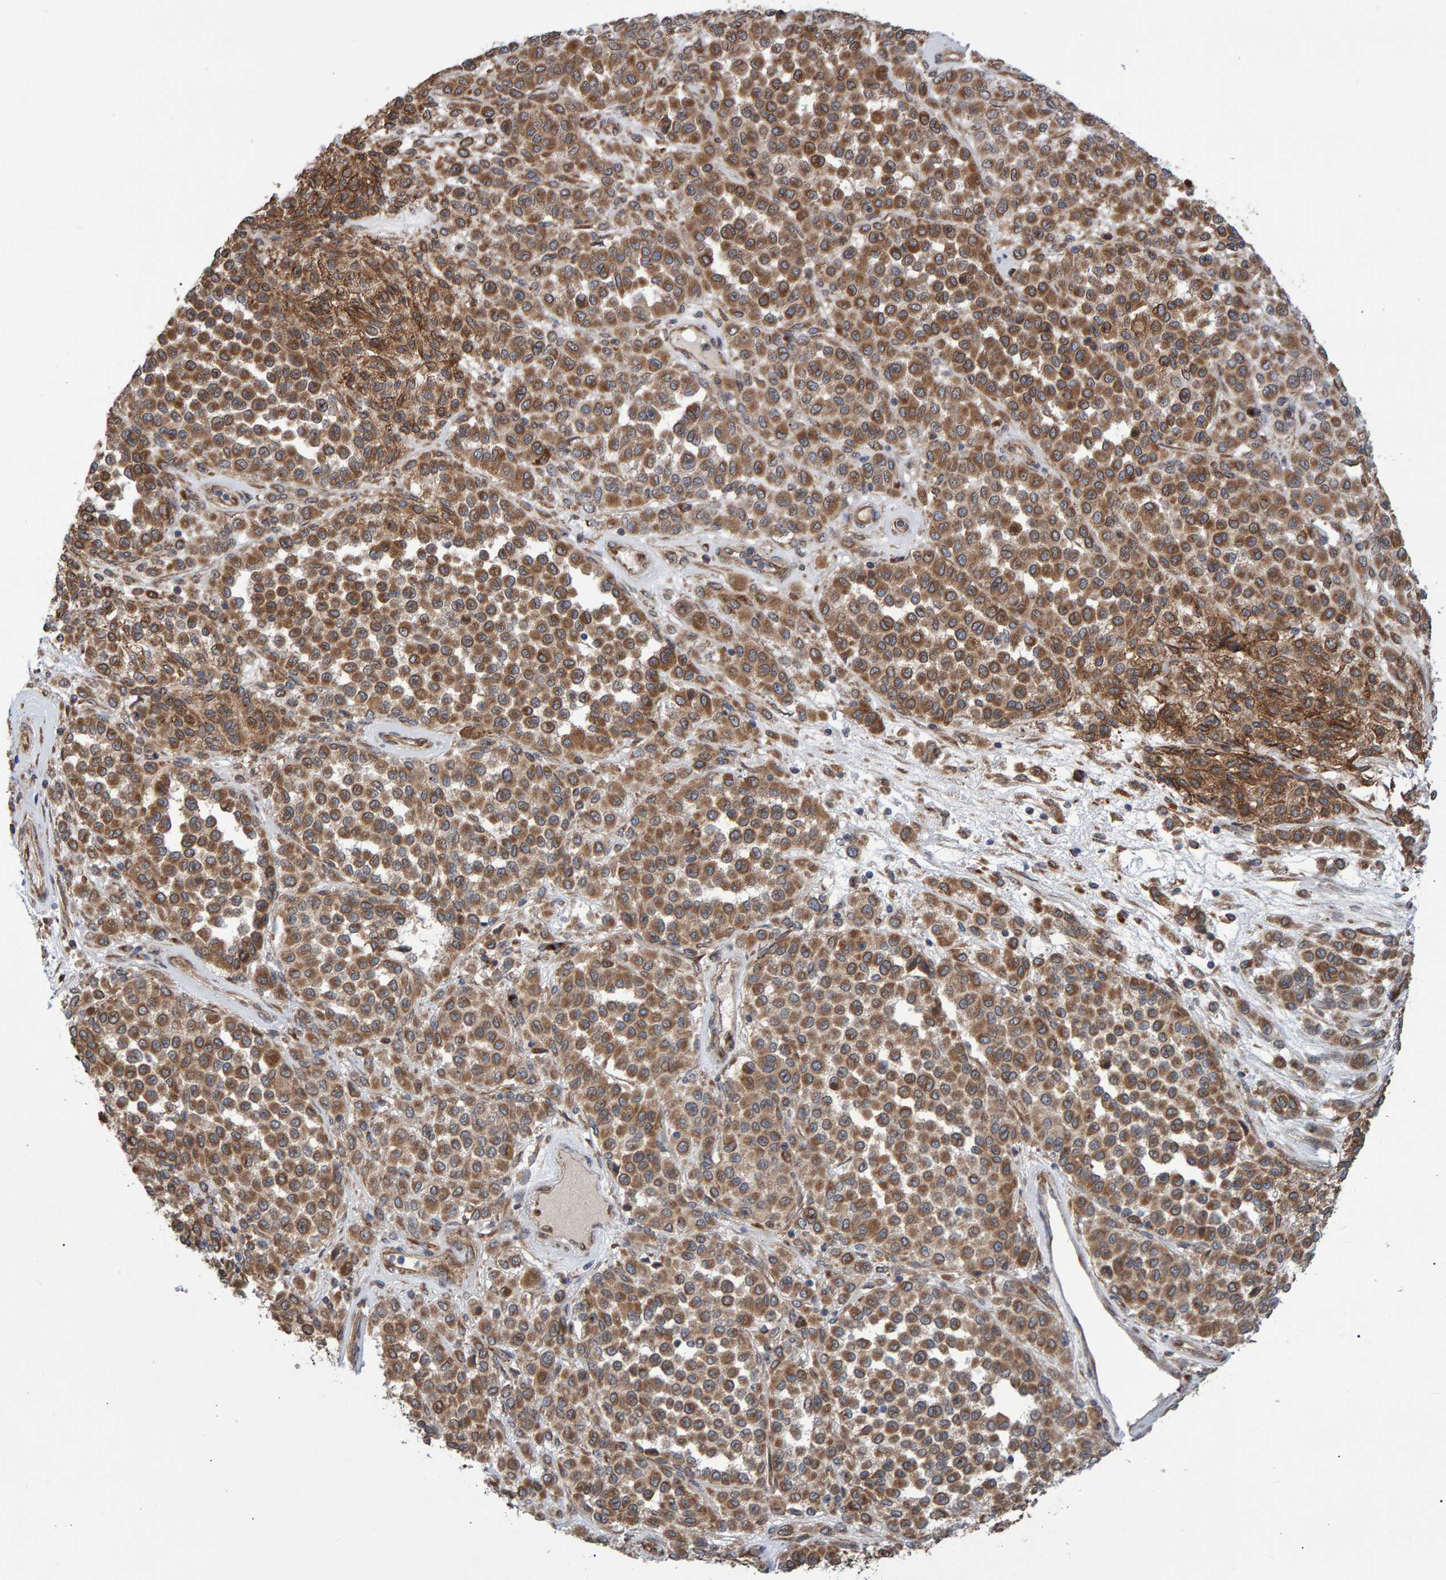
{"staining": {"intensity": "moderate", "quantity": ">75%", "location": "cytoplasmic/membranous"}, "tissue": "melanoma", "cell_type": "Tumor cells", "image_type": "cancer", "snomed": [{"axis": "morphology", "description": "Malignant melanoma, Metastatic site"}, {"axis": "topography", "description": "Pancreas"}], "caption": "Immunohistochemistry micrograph of human melanoma stained for a protein (brown), which displays medium levels of moderate cytoplasmic/membranous positivity in about >75% of tumor cells.", "gene": "FAM117A", "patient": {"sex": "female", "age": 30}}